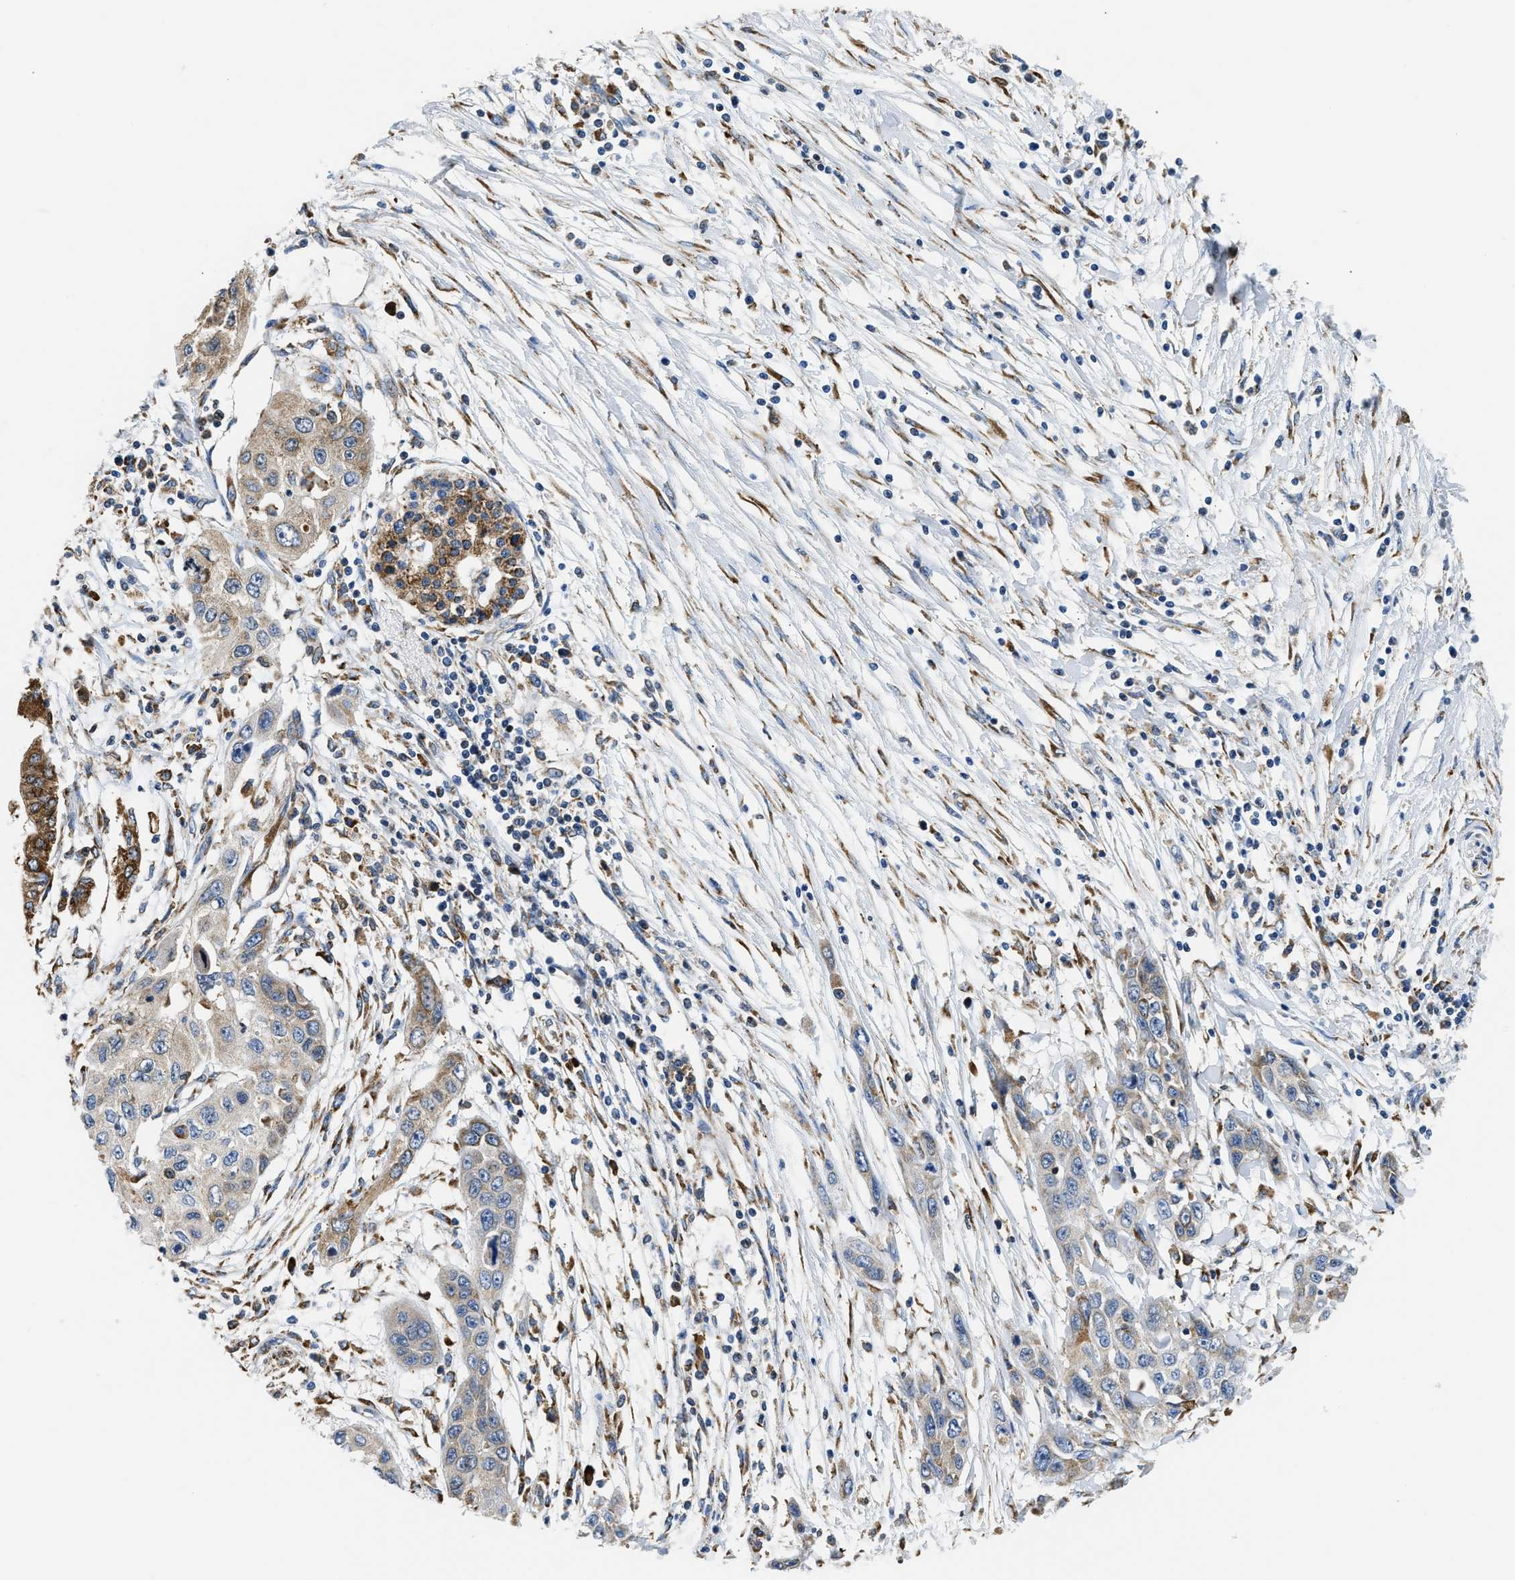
{"staining": {"intensity": "moderate", "quantity": "25%-75%", "location": "cytoplasmic/membranous"}, "tissue": "pancreatic cancer", "cell_type": "Tumor cells", "image_type": "cancer", "snomed": [{"axis": "morphology", "description": "Adenocarcinoma, NOS"}, {"axis": "topography", "description": "Pancreas"}], "caption": "Moderate cytoplasmic/membranous positivity is identified in approximately 25%-75% of tumor cells in pancreatic cancer. The staining was performed using DAB, with brown indicating positive protein expression. Nuclei are stained blue with hematoxylin.", "gene": "CYCS", "patient": {"sex": "female", "age": 70}}